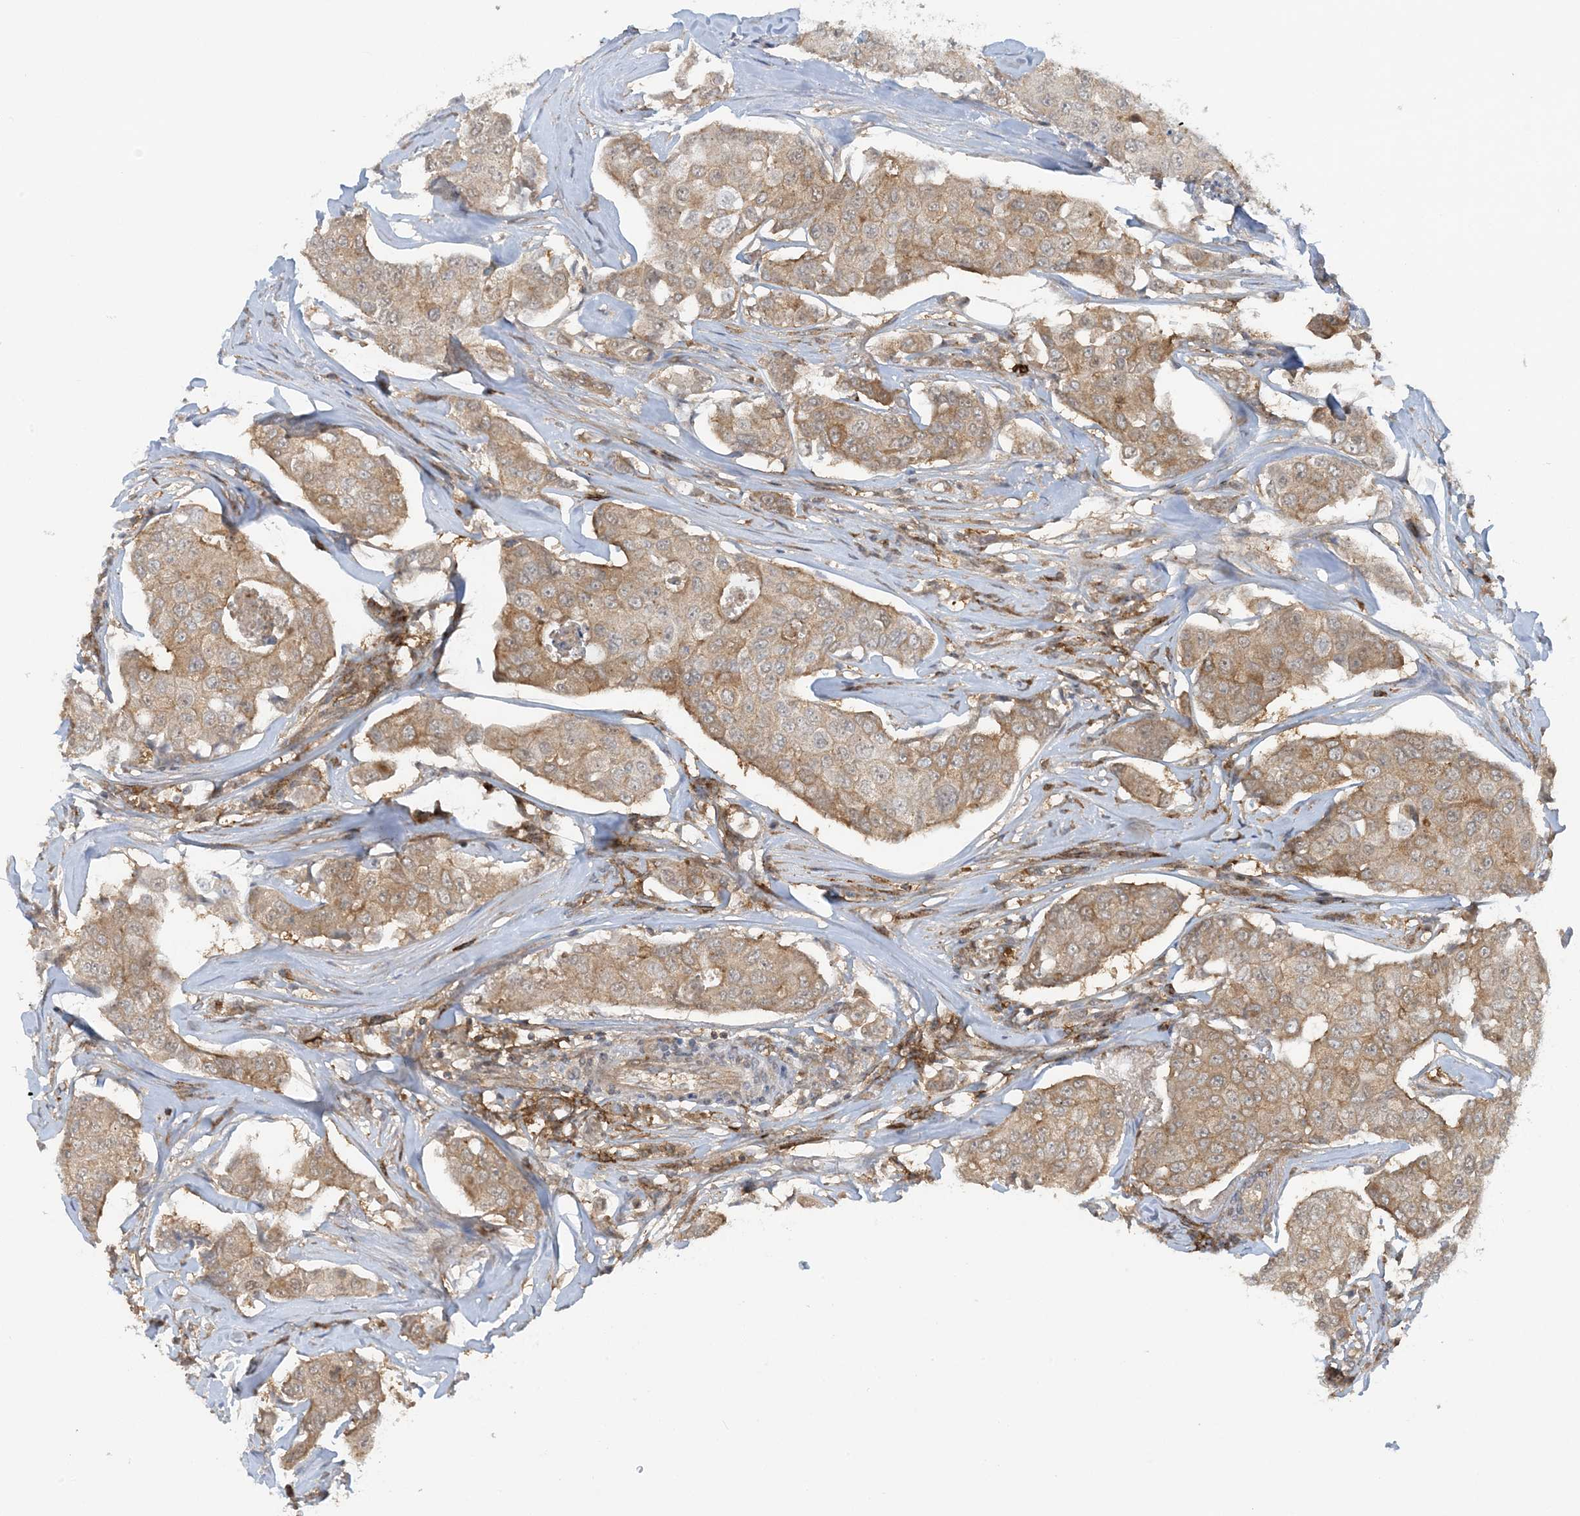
{"staining": {"intensity": "weak", "quantity": ">75%", "location": "cytoplasmic/membranous"}, "tissue": "breast cancer", "cell_type": "Tumor cells", "image_type": "cancer", "snomed": [{"axis": "morphology", "description": "Duct carcinoma"}, {"axis": "topography", "description": "Breast"}], "caption": "Human breast cancer (intraductal carcinoma) stained with a protein marker displays weak staining in tumor cells.", "gene": "STAM2", "patient": {"sex": "female", "age": 80}}